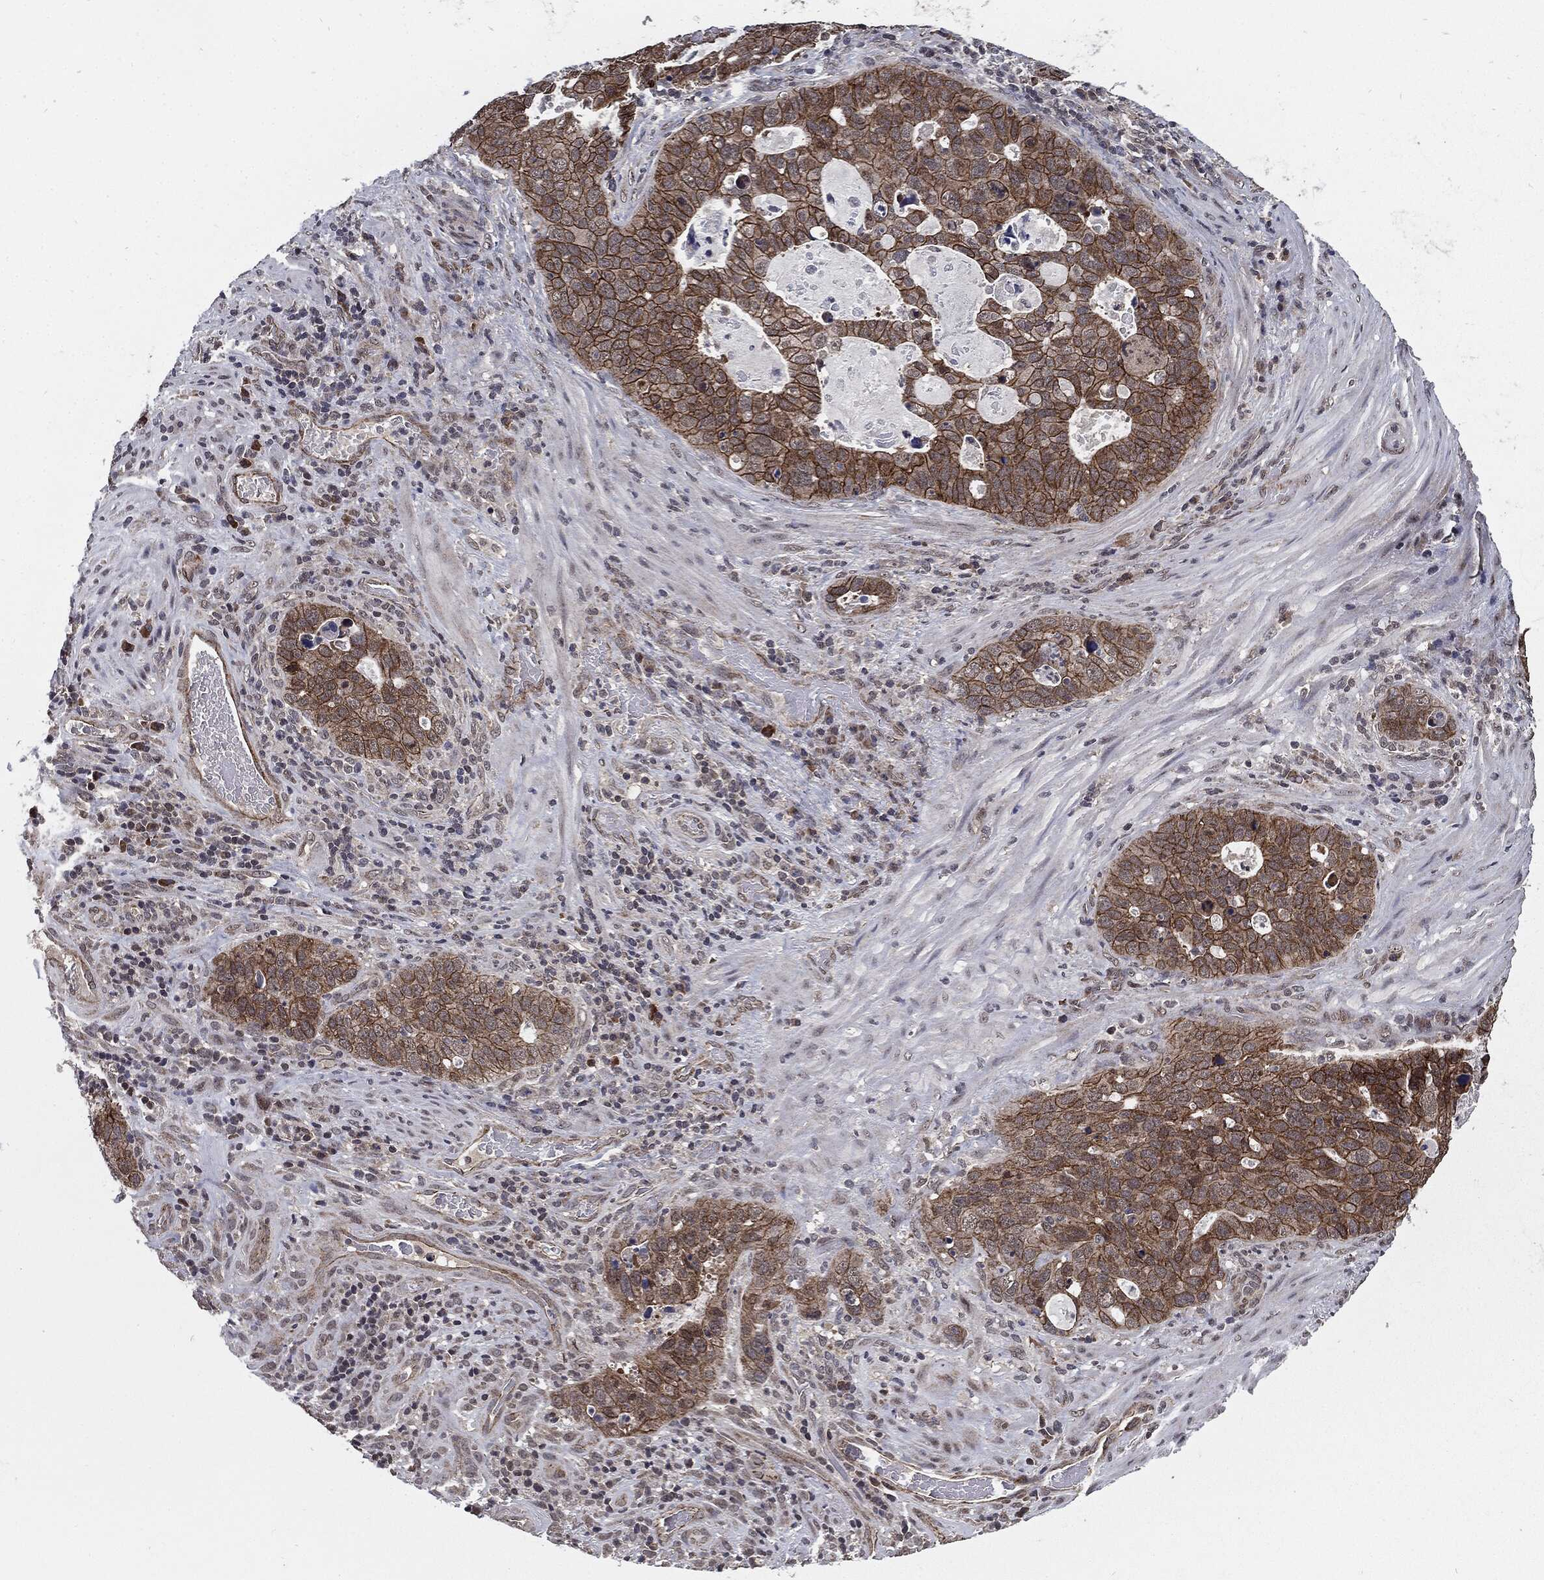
{"staining": {"intensity": "strong", "quantity": ">75%", "location": "cytoplasmic/membranous"}, "tissue": "stomach cancer", "cell_type": "Tumor cells", "image_type": "cancer", "snomed": [{"axis": "morphology", "description": "Adenocarcinoma, NOS"}, {"axis": "topography", "description": "Stomach"}], "caption": "Immunohistochemical staining of human stomach adenocarcinoma exhibits high levels of strong cytoplasmic/membranous protein positivity in approximately >75% of tumor cells.", "gene": "PTPA", "patient": {"sex": "male", "age": 54}}